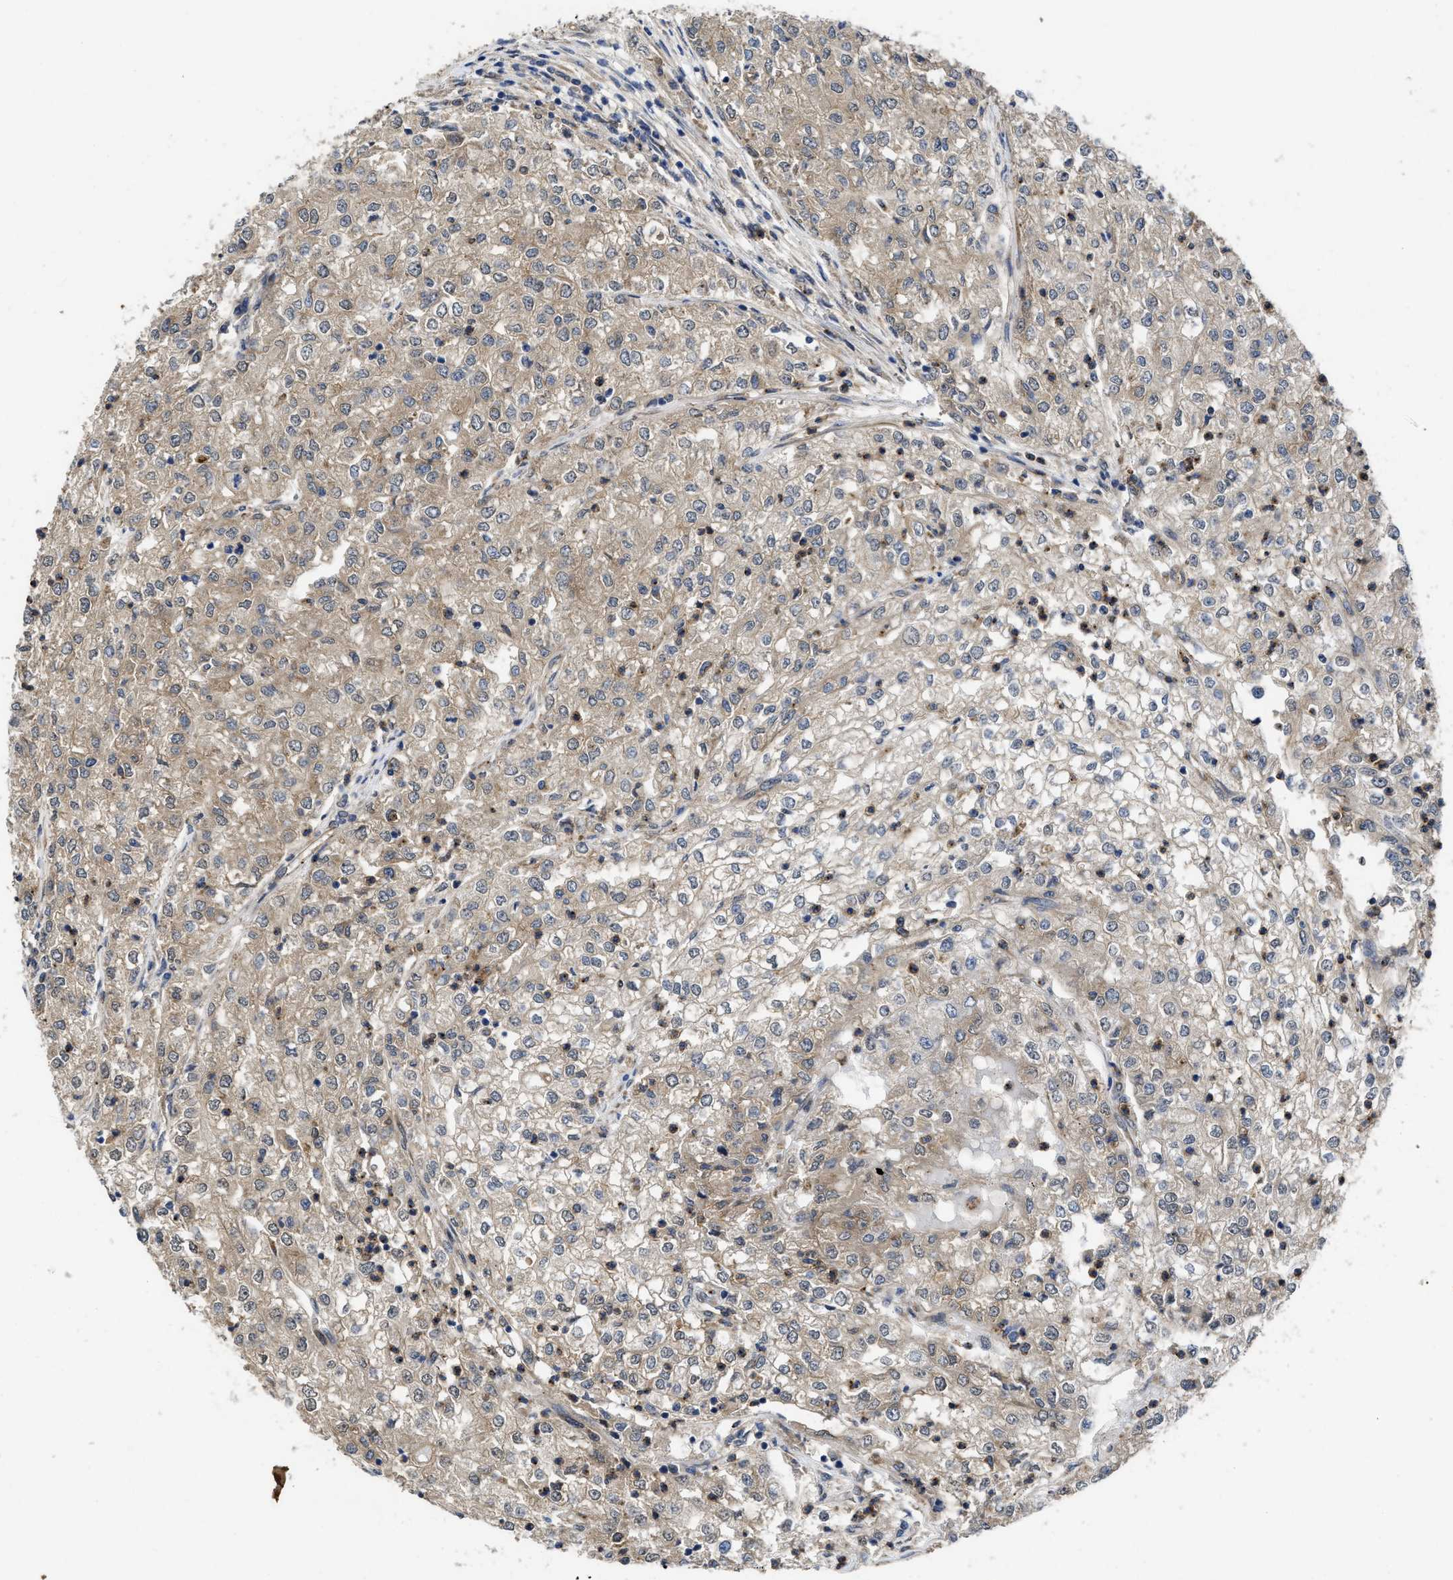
{"staining": {"intensity": "weak", "quantity": "<25%", "location": "cytoplasmic/membranous"}, "tissue": "renal cancer", "cell_type": "Tumor cells", "image_type": "cancer", "snomed": [{"axis": "morphology", "description": "Adenocarcinoma, NOS"}, {"axis": "topography", "description": "Kidney"}], "caption": "DAB (3,3'-diaminobenzidine) immunohistochemical staining of renal cancer (adenocarcinoma) demonstrates no significant expression in tumor cells.", "gene": "PKD2", "patient": {"sex": "female", "age": 54}}